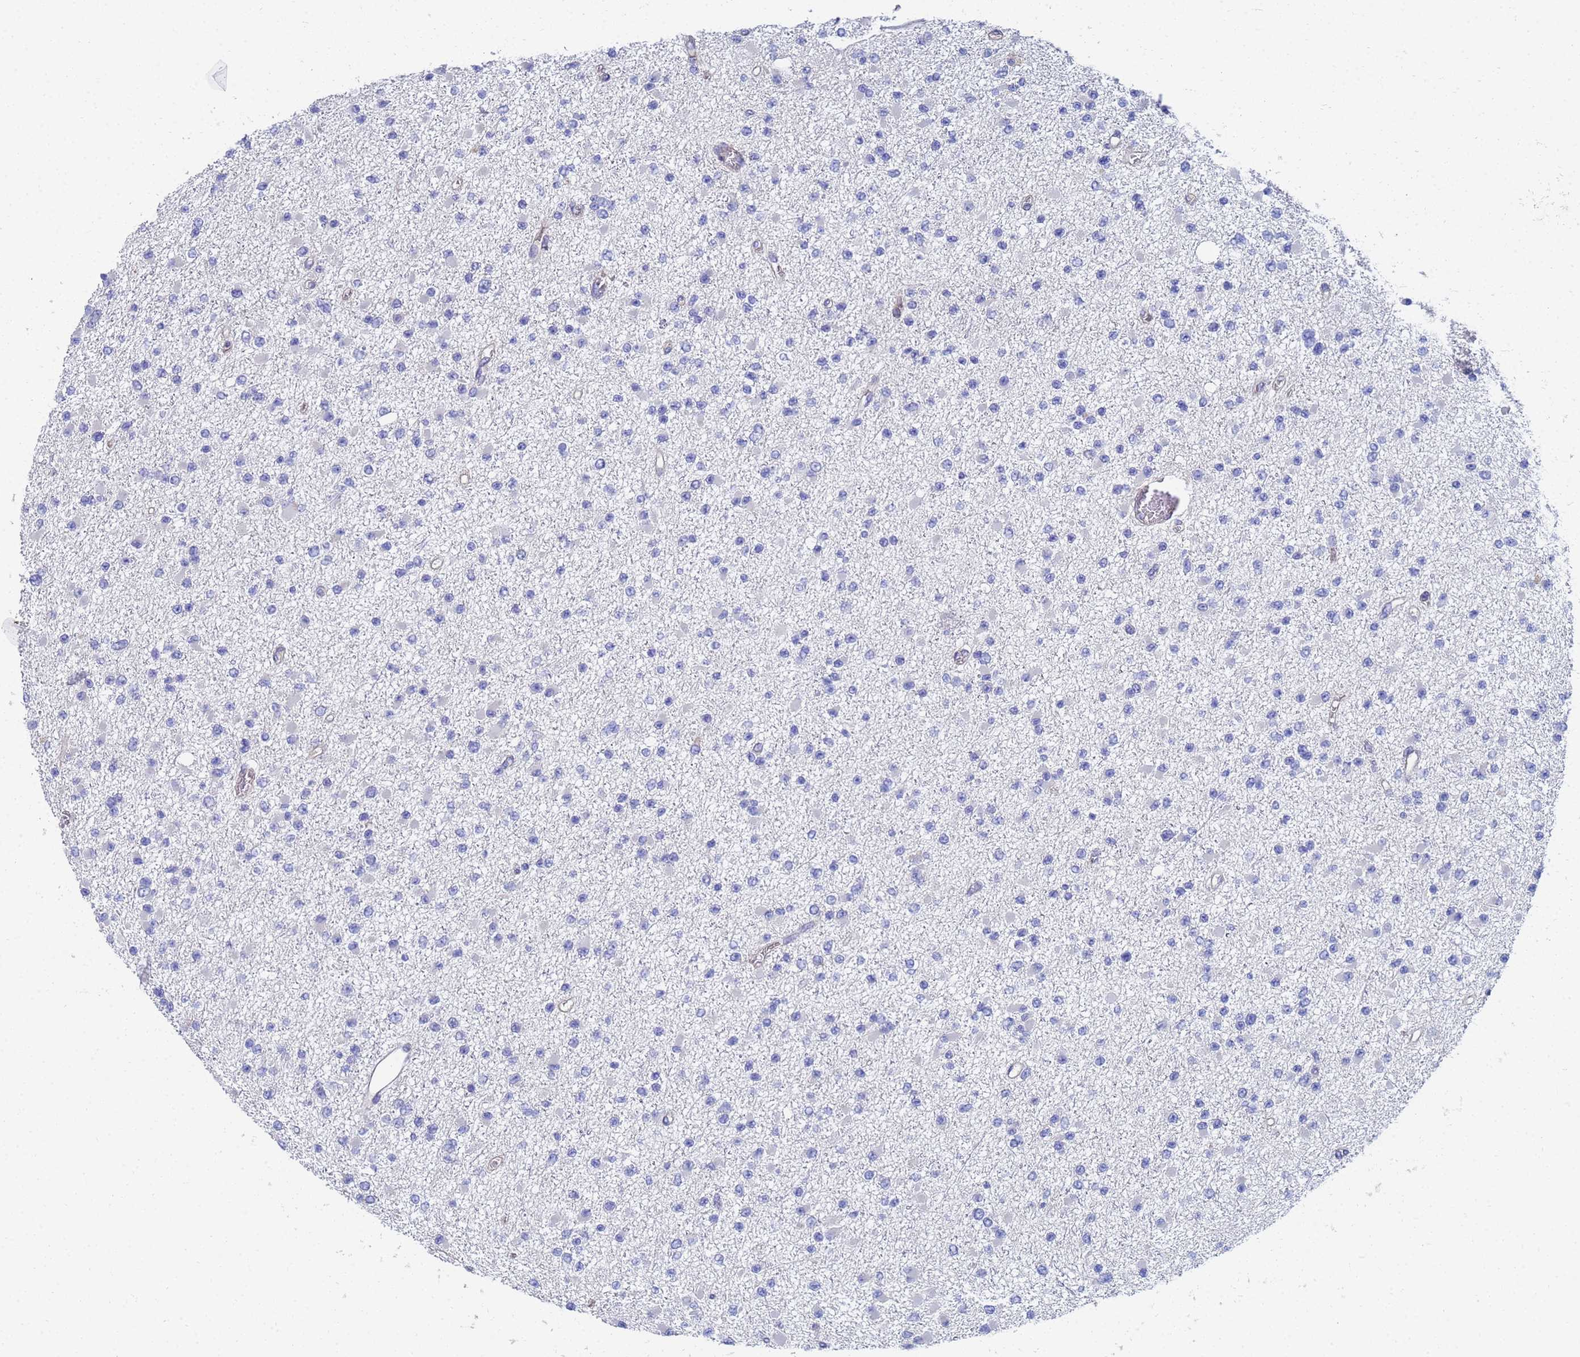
{"staining": {"intensity": "negative", "quantity": "none", "location": "none"}, "tissue": "glioma", "cell_type": "Tumor cells", "image_type": "cancer", "snomed": [{"axis": "morphology", "description": "Glioma, malignant, Low grade"}, {"axis": "topography", "description": "Brain"}], "caption": "The IHC micrograph has no significant positivity in tumor cells of malignant glioma (low-grade) tissue.", "gene": "LBX2", "patient": {"sex": "female", "age": 22}}